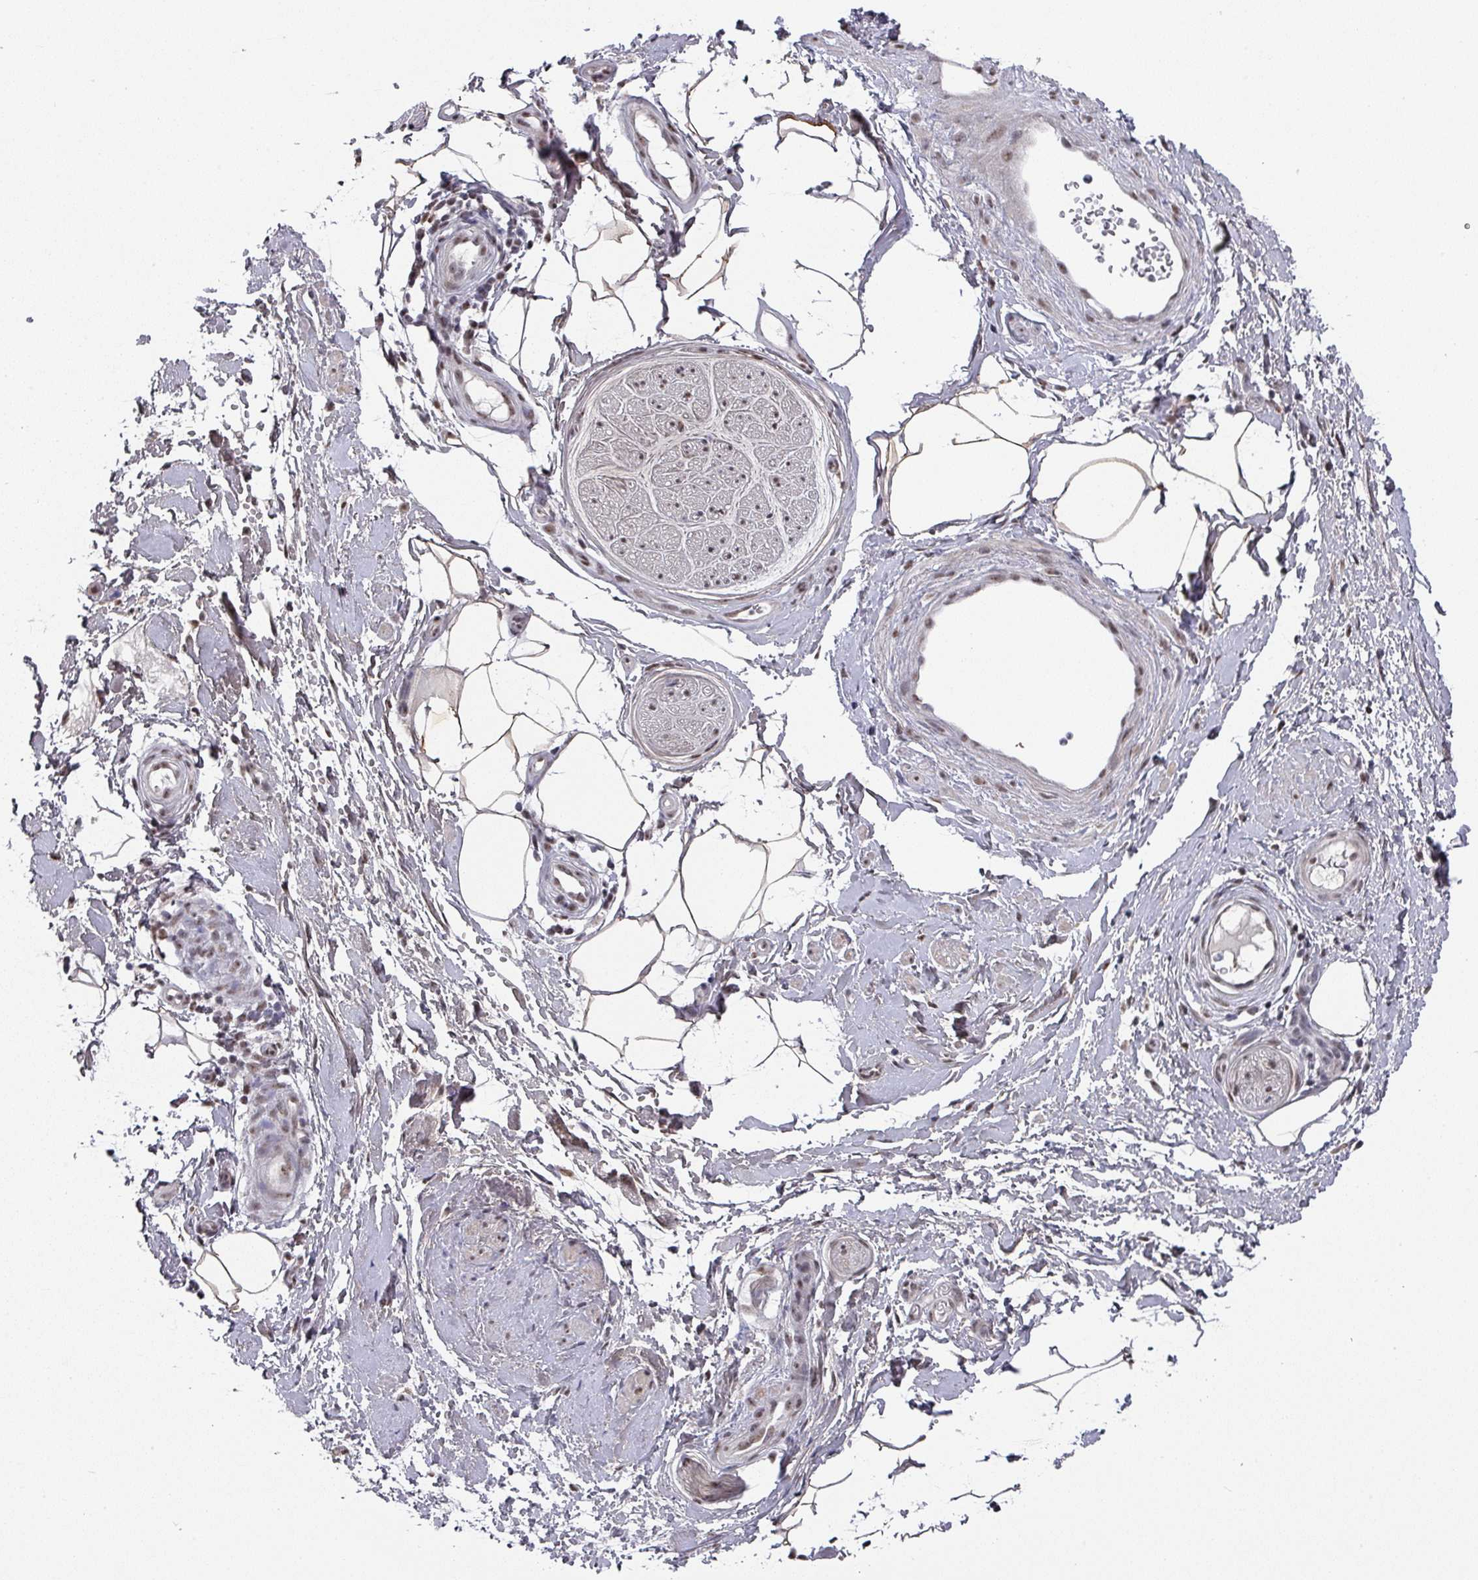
{"staining": {"intensity": "weak", "quantity": "<25%", "location": "cytoplasmic/membranous"}, "tissue": "adipose tissue", "cell_type": "Adipocytes", "image_type": "normal", "snomed": [{"axis": "morphology", "description": "Normal tissue, NOS"}, {"axis": "topography", "description": "Soft tissue"}, {"axis": "topography", "description": "Adipose tissue"}, {"axis": "topography", "description": "Vascular tissue"}, {"axis": "topography", "description": "Peripheral nerve tissue"}], "caption": "Immunohistochemistry (IHC) of normal human adipose tissue exhibits no expression in adipocytes.", "gene": "ZNF654", "patient": {"sex": "male", "age": 74}}